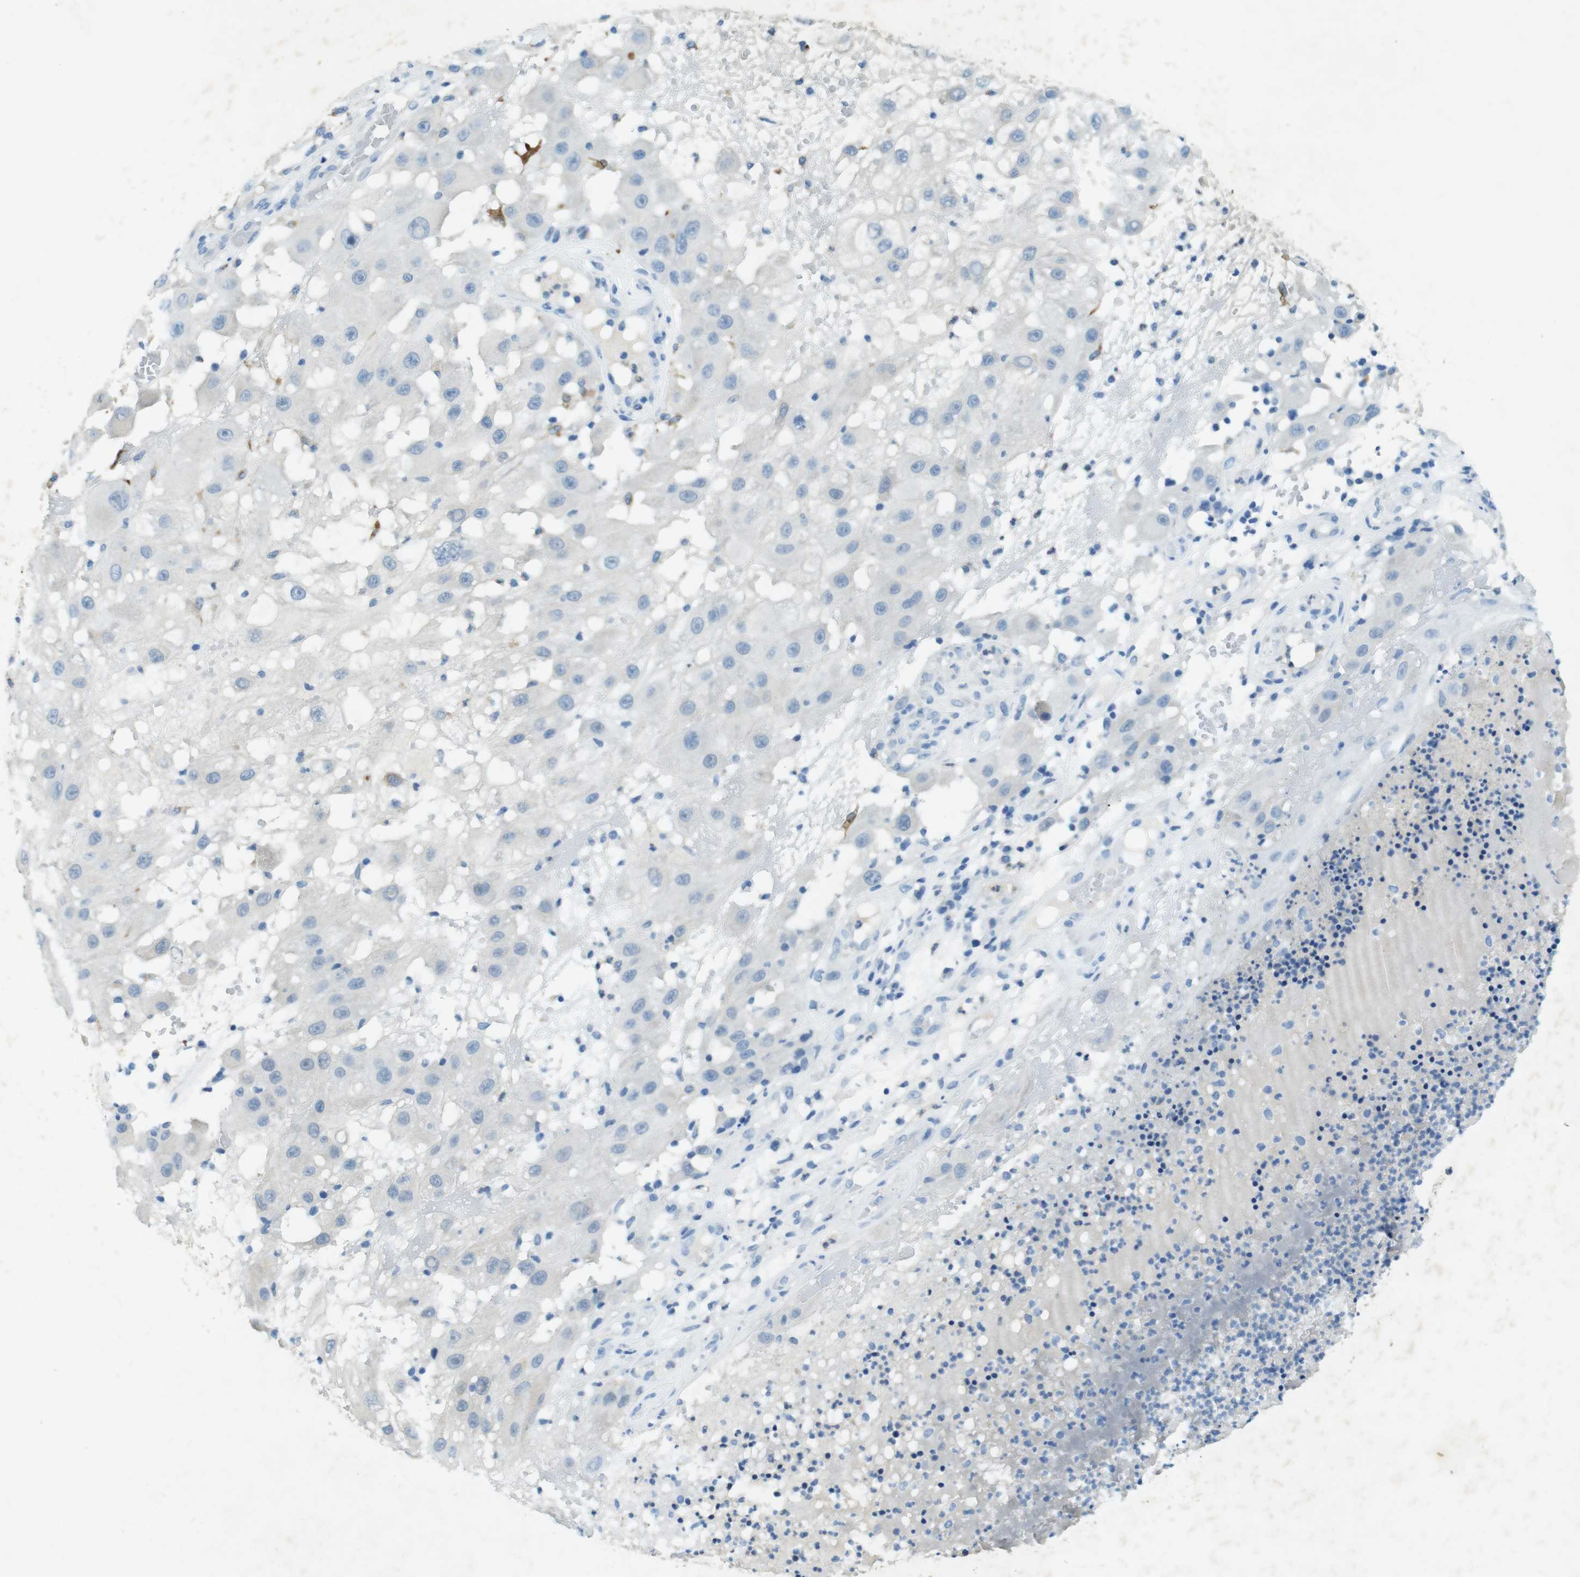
{"staining": {"intensity": "negative", "quantity": "none", "location": "none"}, "tissue": "melanoma", "cell_type": "Tumor cells", "image_type": "cancer", "snomed": [{"axis": "morphology", "description": "Malignant melanoma, NOS"}, {"axis": "topography", "description": "Skin"}], "caption": "Malignant melanoma stained for a protein using IHC demonstrates no expression tumor cells.", "gene": "CD320", "patient": {"sex": "female", "age": 81}}